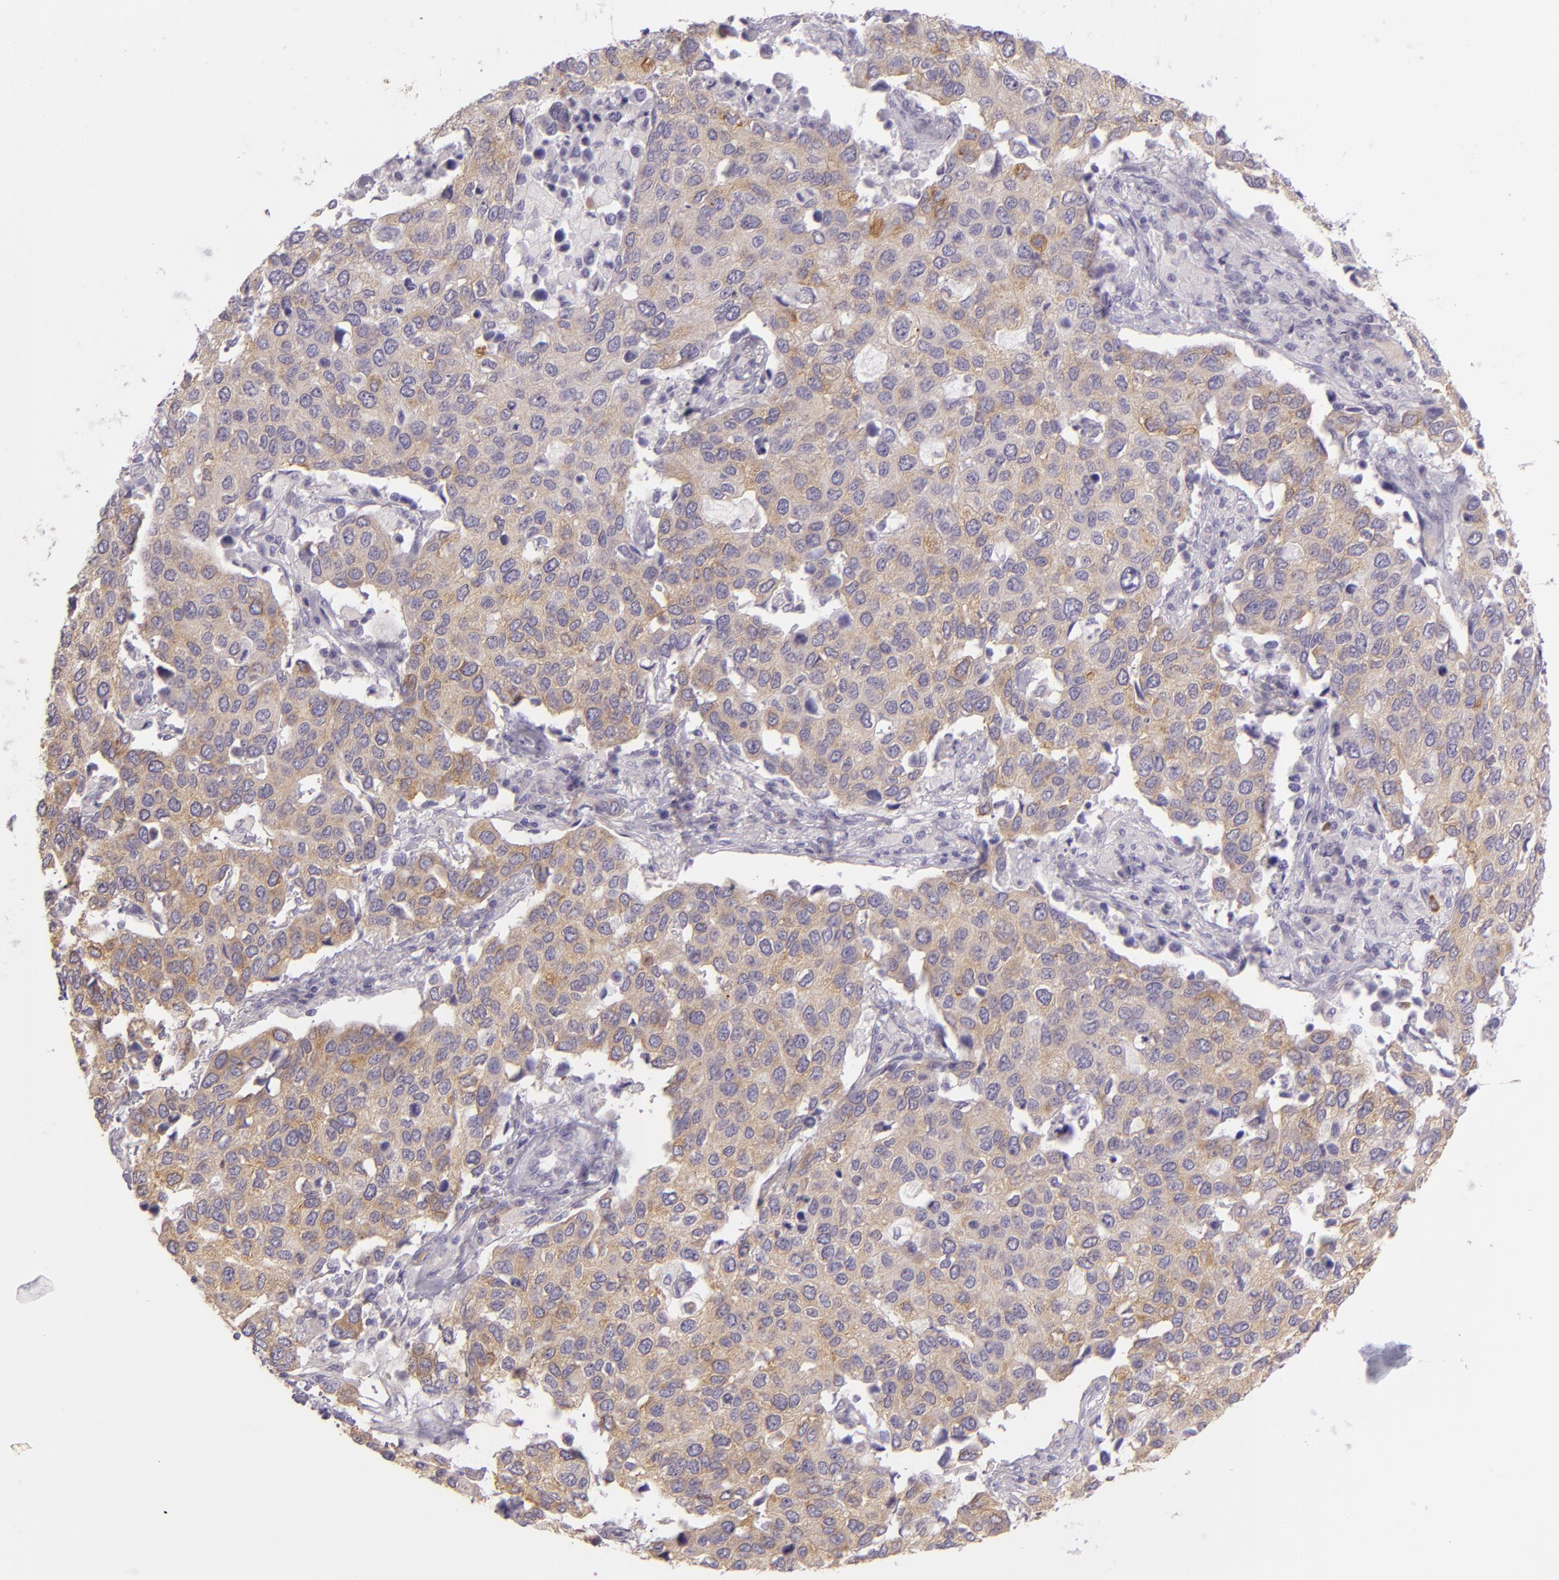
{"staining": {"intensity": "weak", "quantity": ">75%", "location": "cytoplasmic/membranous"}, "tissue": "cervical cancer", "cell_type": "Tumor cells", "image_type": "cancer", "snomed": [{"axis": "morphology", "description": "Squamous cell carcinoma, NOS"}, {"axis": "topography", "description": "Cervix"}], "caption": "The immunohistochemical stain highlights weak cytoplasmic/membranous staining in tumor cells of cervical cancer tissue. The staining was performed using DAB to visualize the protein expression in brown, while the nuclei were stained in blue with hematoxylin (Magnification: 20x).", "gene": "ZC3H7B", "patient": {"sex": "female", "age": 54}}